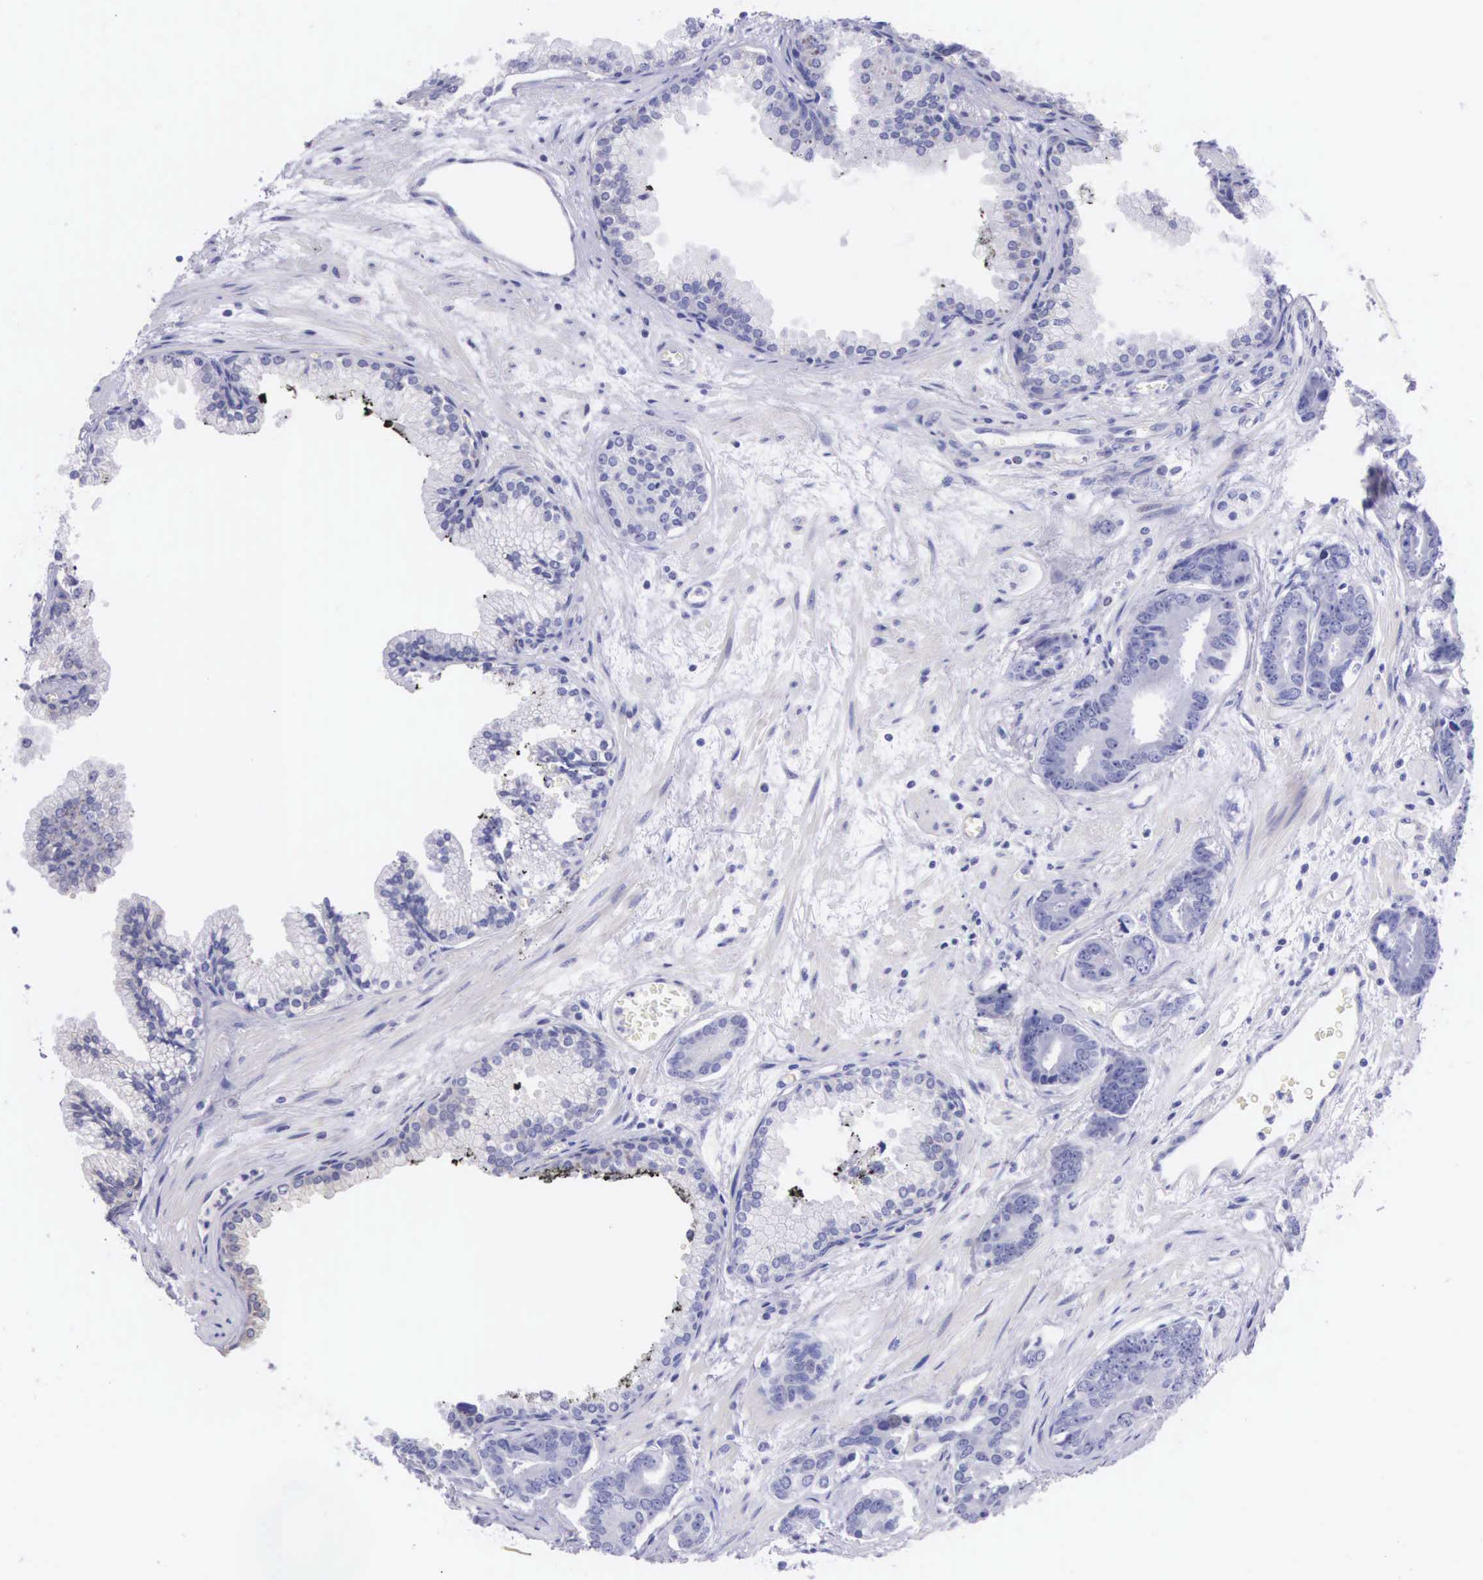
{"staining": {"intensity": "weak", "quantity": ">75%", "location": "cytoplasmic/membranous"}, "tissue": "prostate cancer", "cell_type": "Tumor cells", "image_type": "cancer", "snomed": [{"axis": "morphology", "description": "Adenocarcinoma, High grade"}, {"axis": "topography", "description": "Prostate"}], "caption": "Tumor cells exhibit weak cytoplasmic/membranous expression in approximately >75% of cells in prostate cancer.", "gene": "VASH1", "patient": {"sex": "male", "age": 56}}